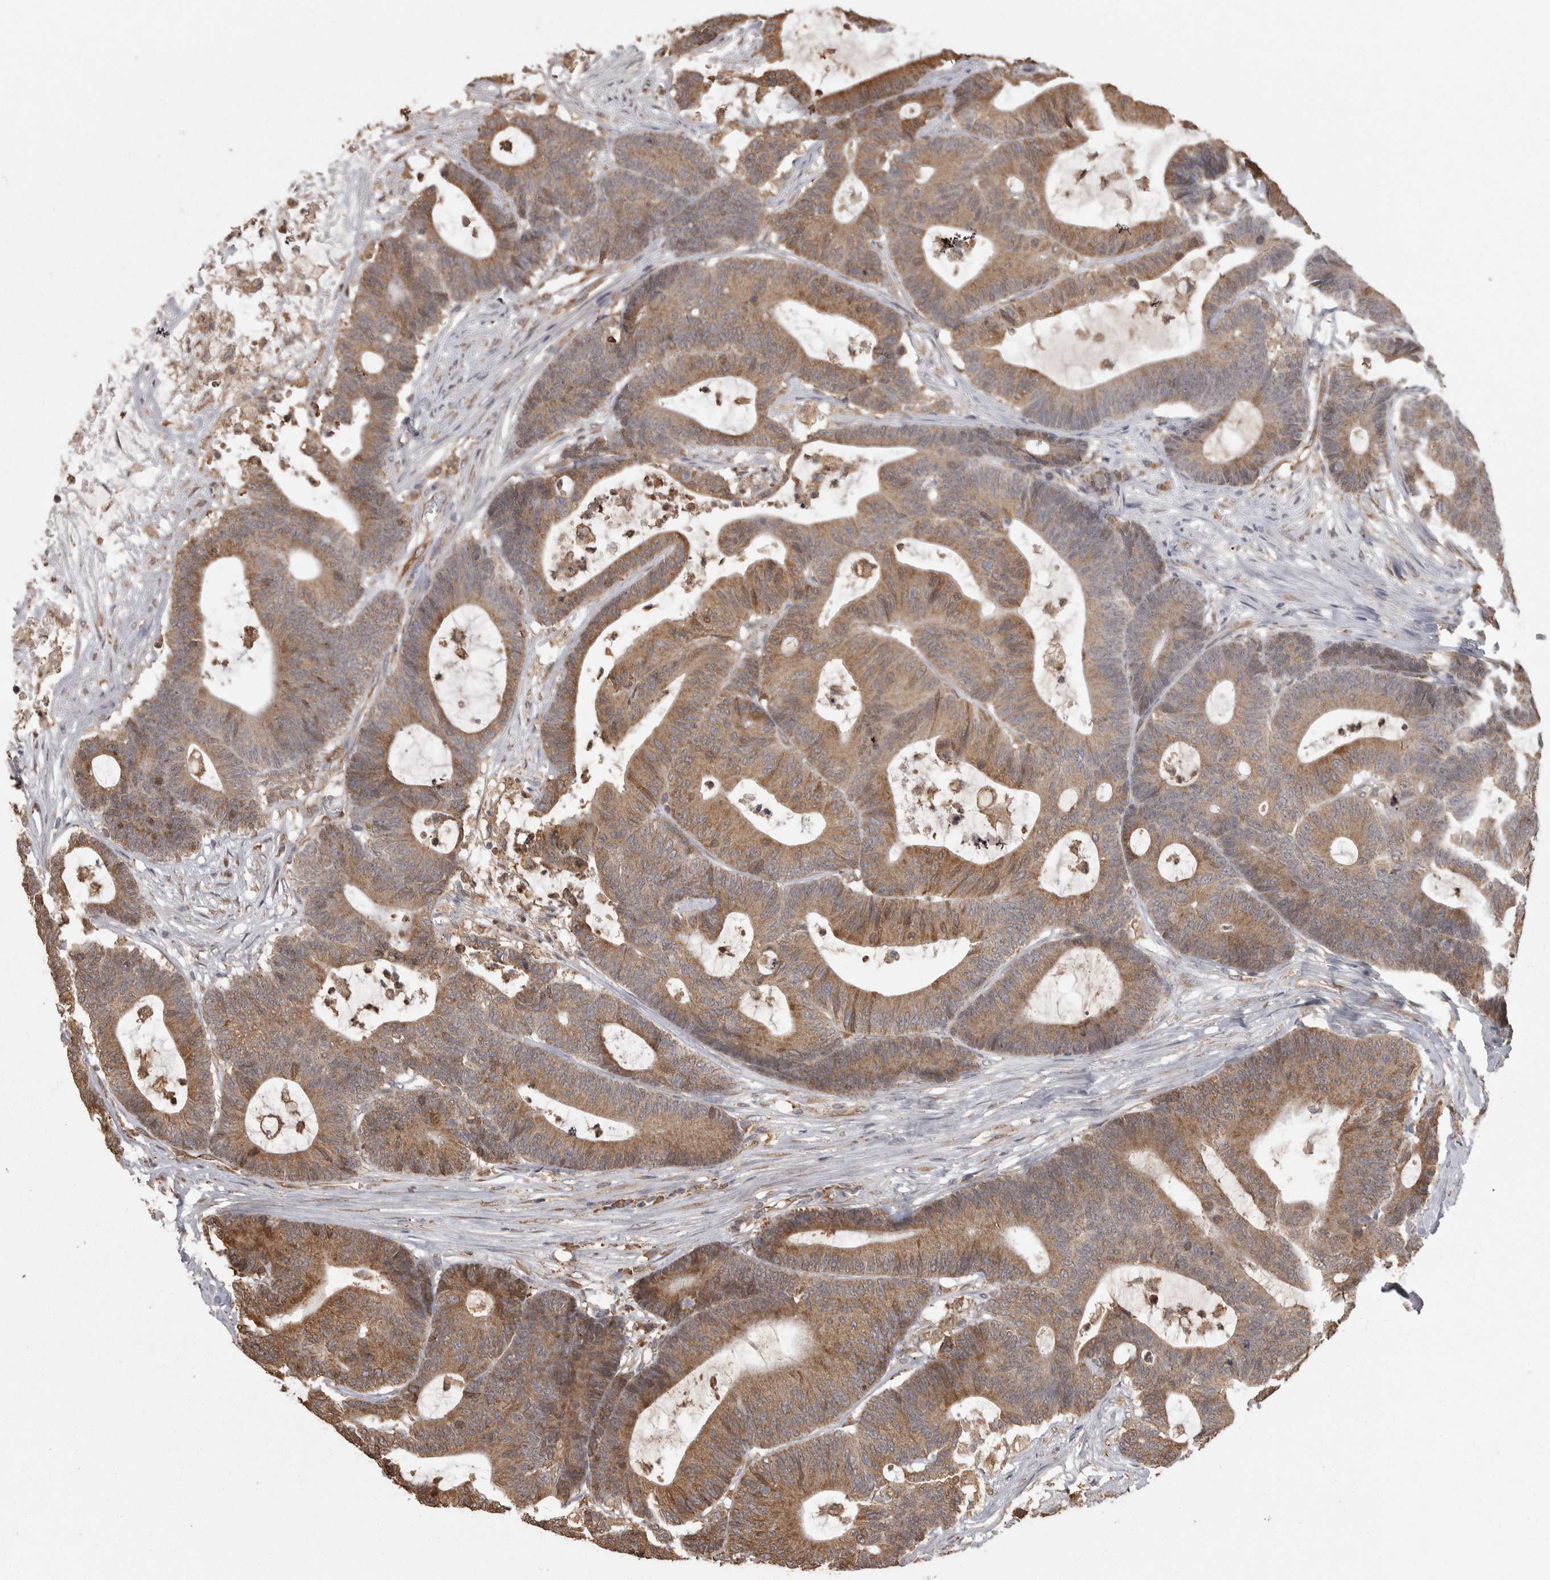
{"staining": {"intensity": "moderate", "quantity": ">75%", "location": "cytoplasmic/membranous"}, "tissue": "colorectal cancer", "cell_type": "Tumor cells", "image_type": "cancer", "snomed": [{"axis": "morphology", "description": "Adenocarcinoma, NOS"}, {"axis": "topography", "description": "Colon"}], "caption": "Immunohistochemistry (IHC) of colorectal cancer shows medium levels of moderate cytoplasmic/membranous staining in approximately >75% of tumor cells.", "gene": "PON2", "patient": {"sex": "female", "age": 84}}